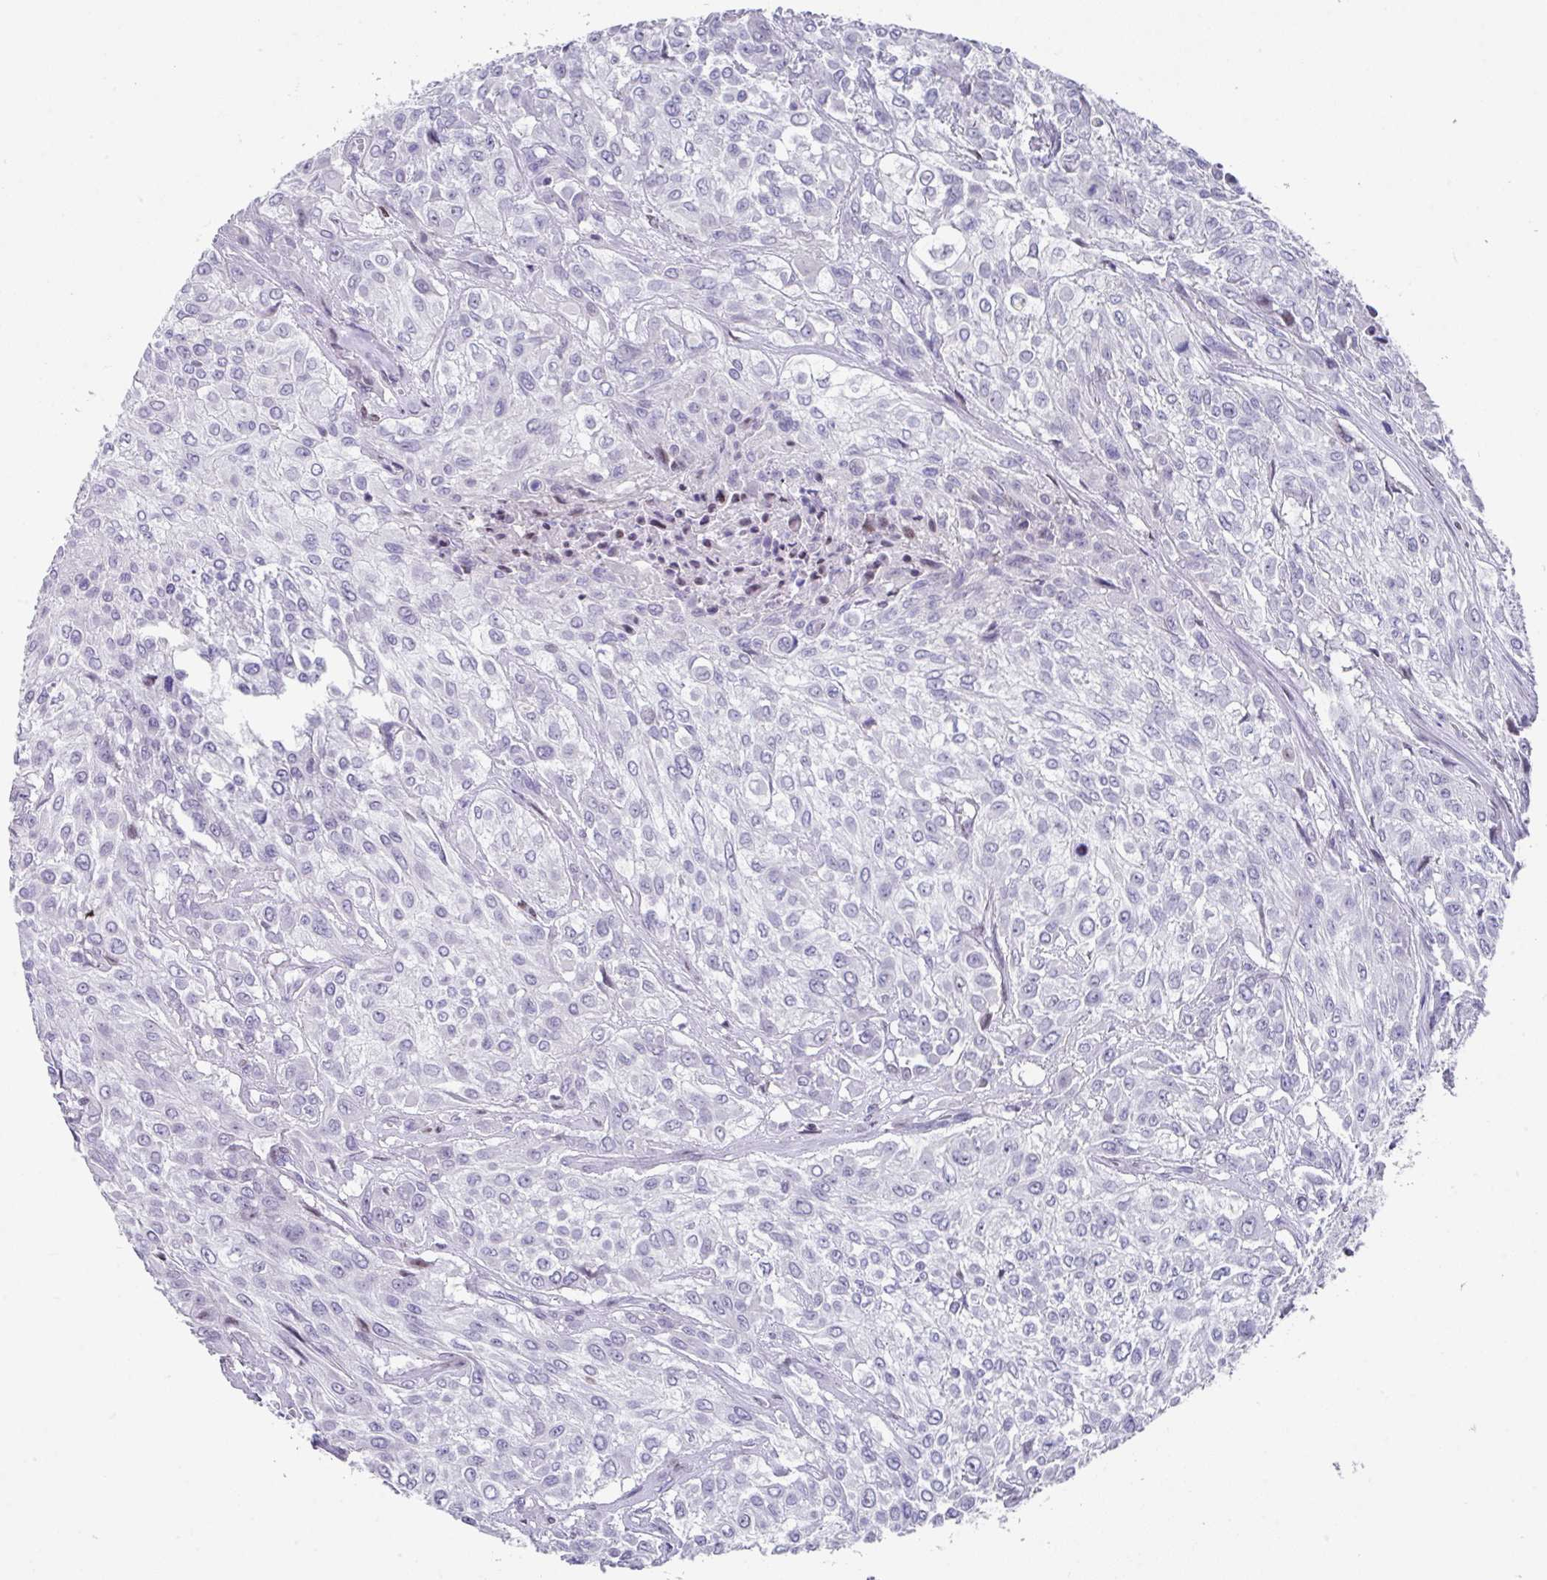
{"staining": {"intensity": "negative", "quantity": "none", "location": "none"}, "tissue": "urothelial cancer", "cell_type": "Tumor cells", "image_type": "cancer", "snomed": [{"axis": "morphology", "description": "Urothelial carcinoma, High grade"}, {"axis": "topography", "description": "Urinary bladder"}], "caption": "High-grade urothelial carcinoma was stained to show a protein in brown. There is no significant expression in tumor cells. (Stains: DAB IHC with hematoxylin counter stain, Microscopy: brightfield microscopy at high magnification).", "gene": "TCF3", "patient": {"sex": "male", "age": 57}}